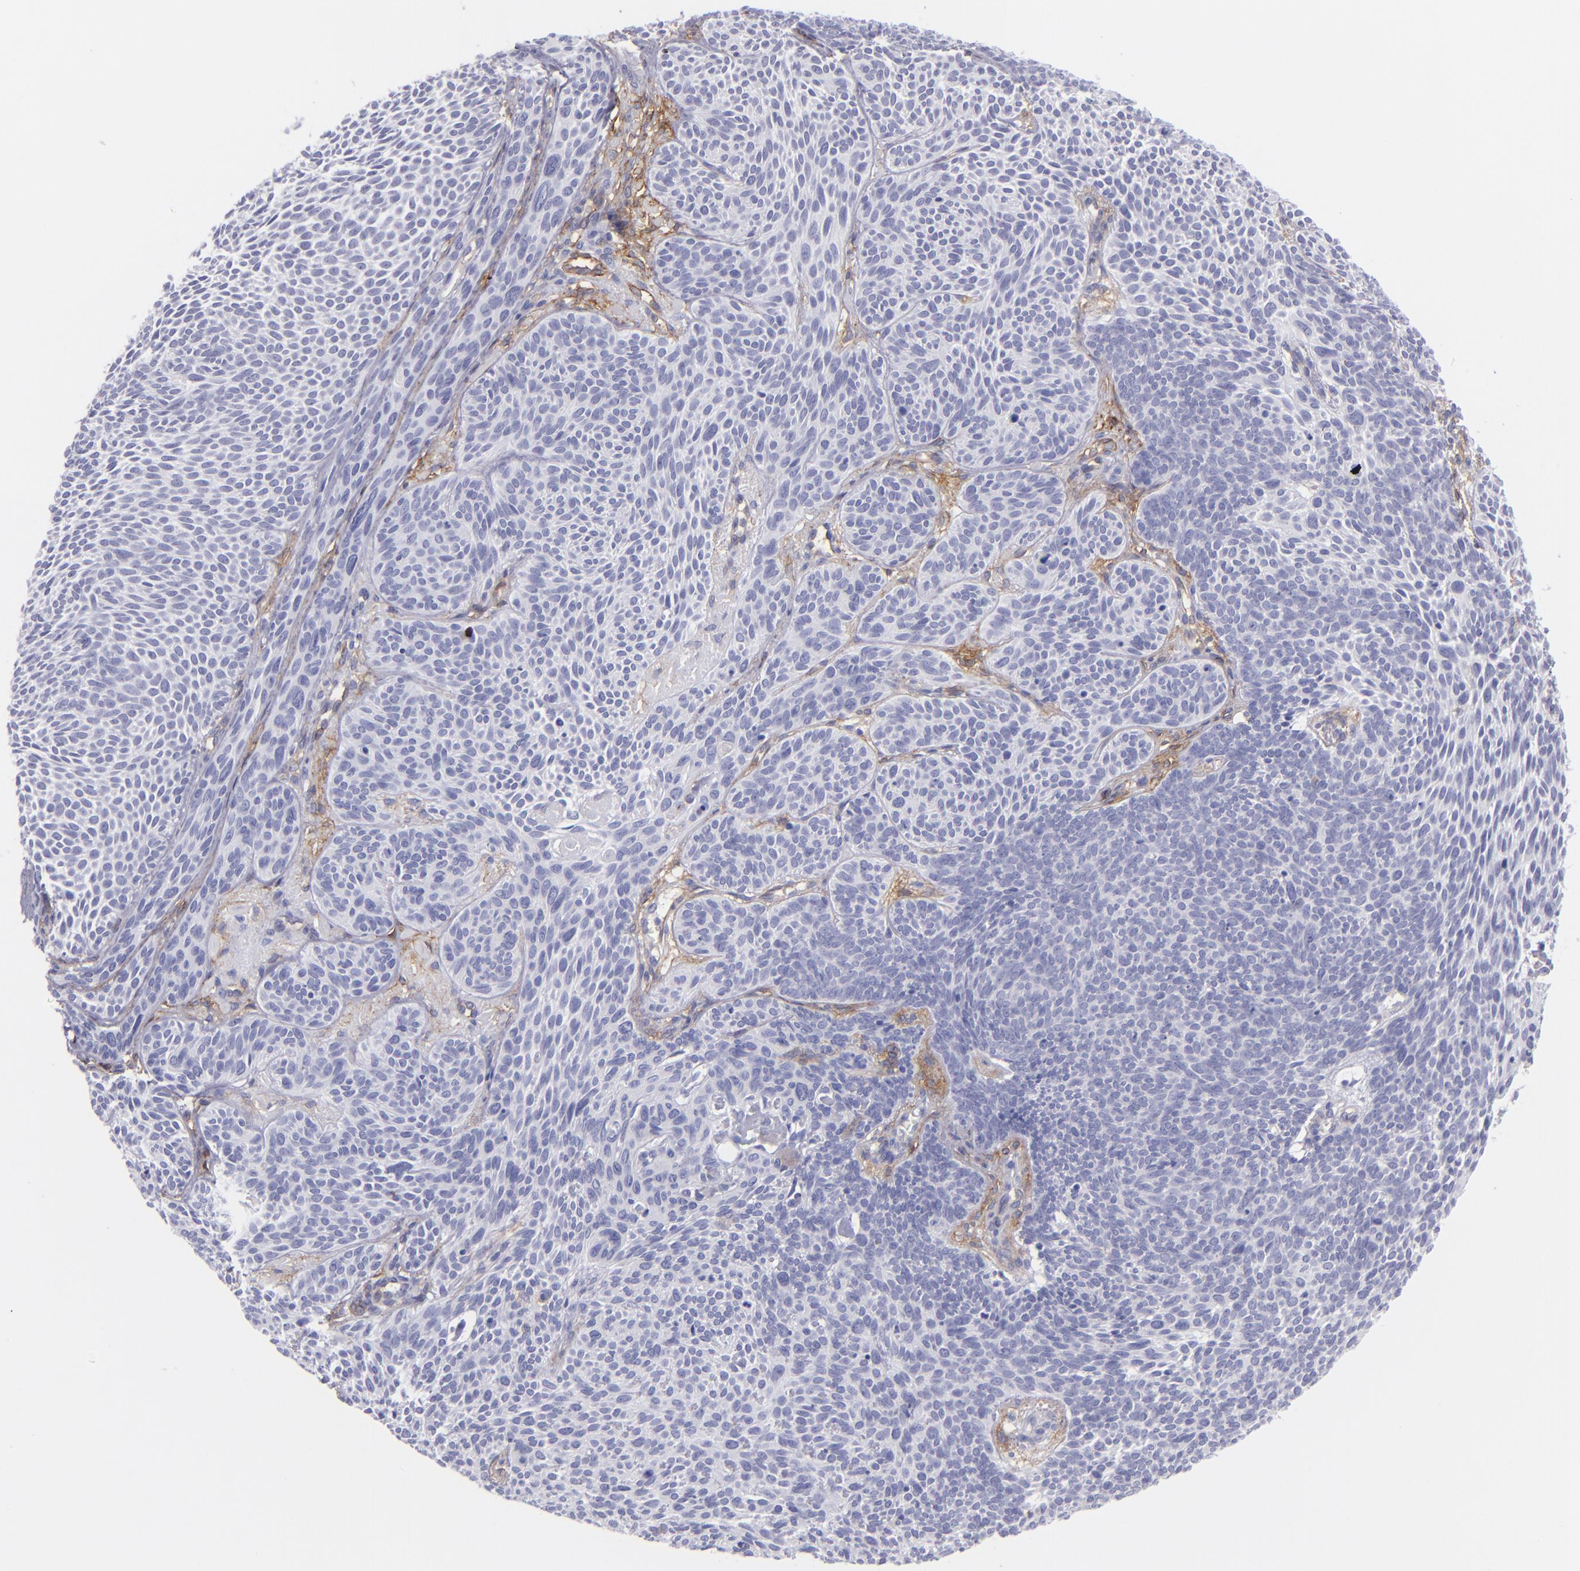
{"staining": {"intensity": "negative", "quantity": "none", "location": "none"}, "tissue": "skin cancer", "cell_type": "Tumor cells", "image_type": "cancer", "snomed": [{"axis": "morphology", "description": "Basal cell carcinoma"}, {"axis": "topography", "description": "Skin"}], "caption": "Skin cancer stained for a protein using immunohistochemistry shows no positivity tumor cells.", "gene": "ENTPD1", "patient": {"sex": "male", "age": 84}}